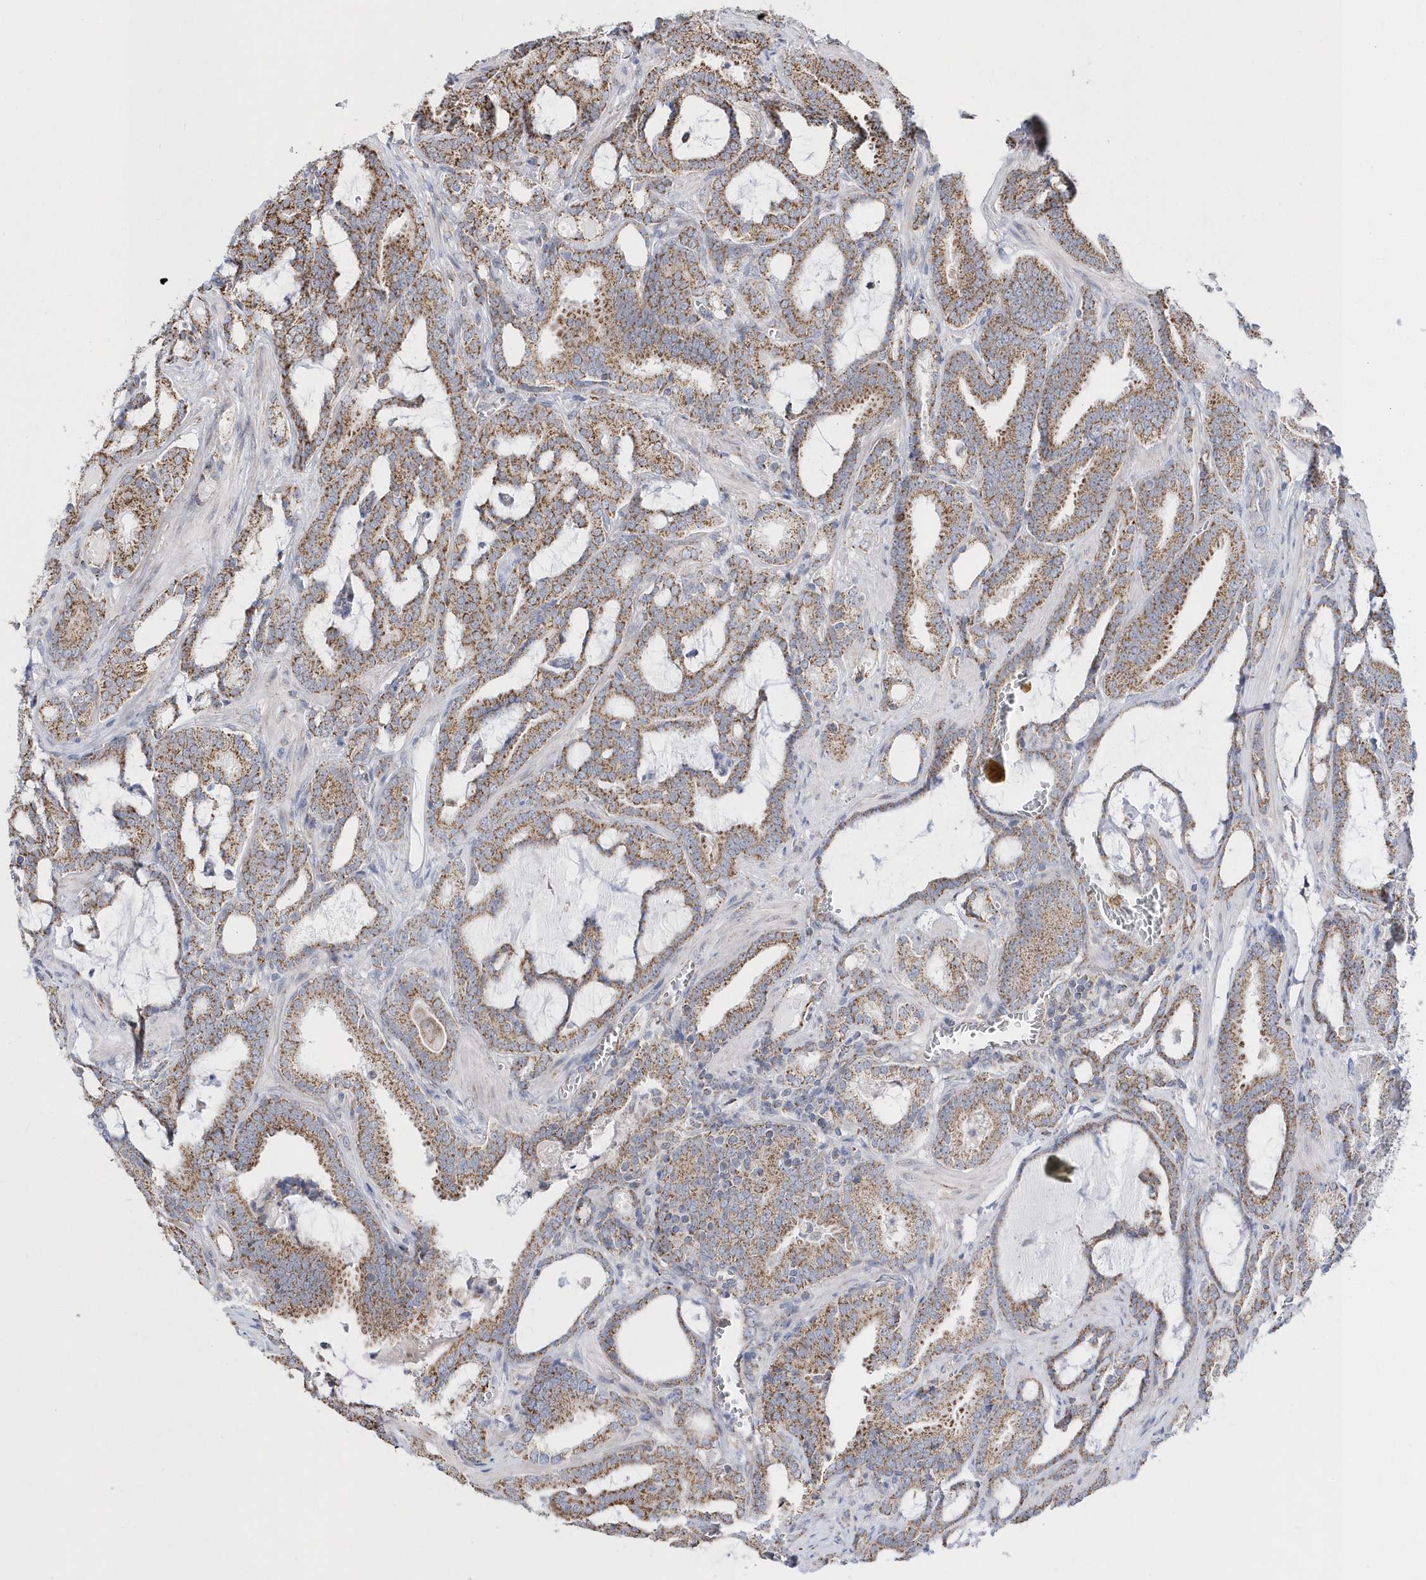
{"staining": {"intensity": "moderate", "quantity": ">75%", "location": "cytoplasmic/membranous"}, "tissue": "prostate cancer", "cell_type": "Tumor cells", "image_type": "cancer", "snomed": [{"axis": "morphology", "description": "Adenocarcinoma, High grade"}, {"axis": "topography", "description": "Prostate and seminal vesicle, NOS"}], "caption": "Tumor cells reveal medium levels of moderate cytoplasmic/membranous positivity in approximately >75% of cells in adenocarcinoma (high-grade) (prostate). The staining is performed using DAB (3,3'-diaminobenzidine) brown chromogen to label protein expression. The nuclei are counter-stained blue using hematoxylin.", "gene": "SPATA5", "patient": {"sex": "male", "age": 67}}